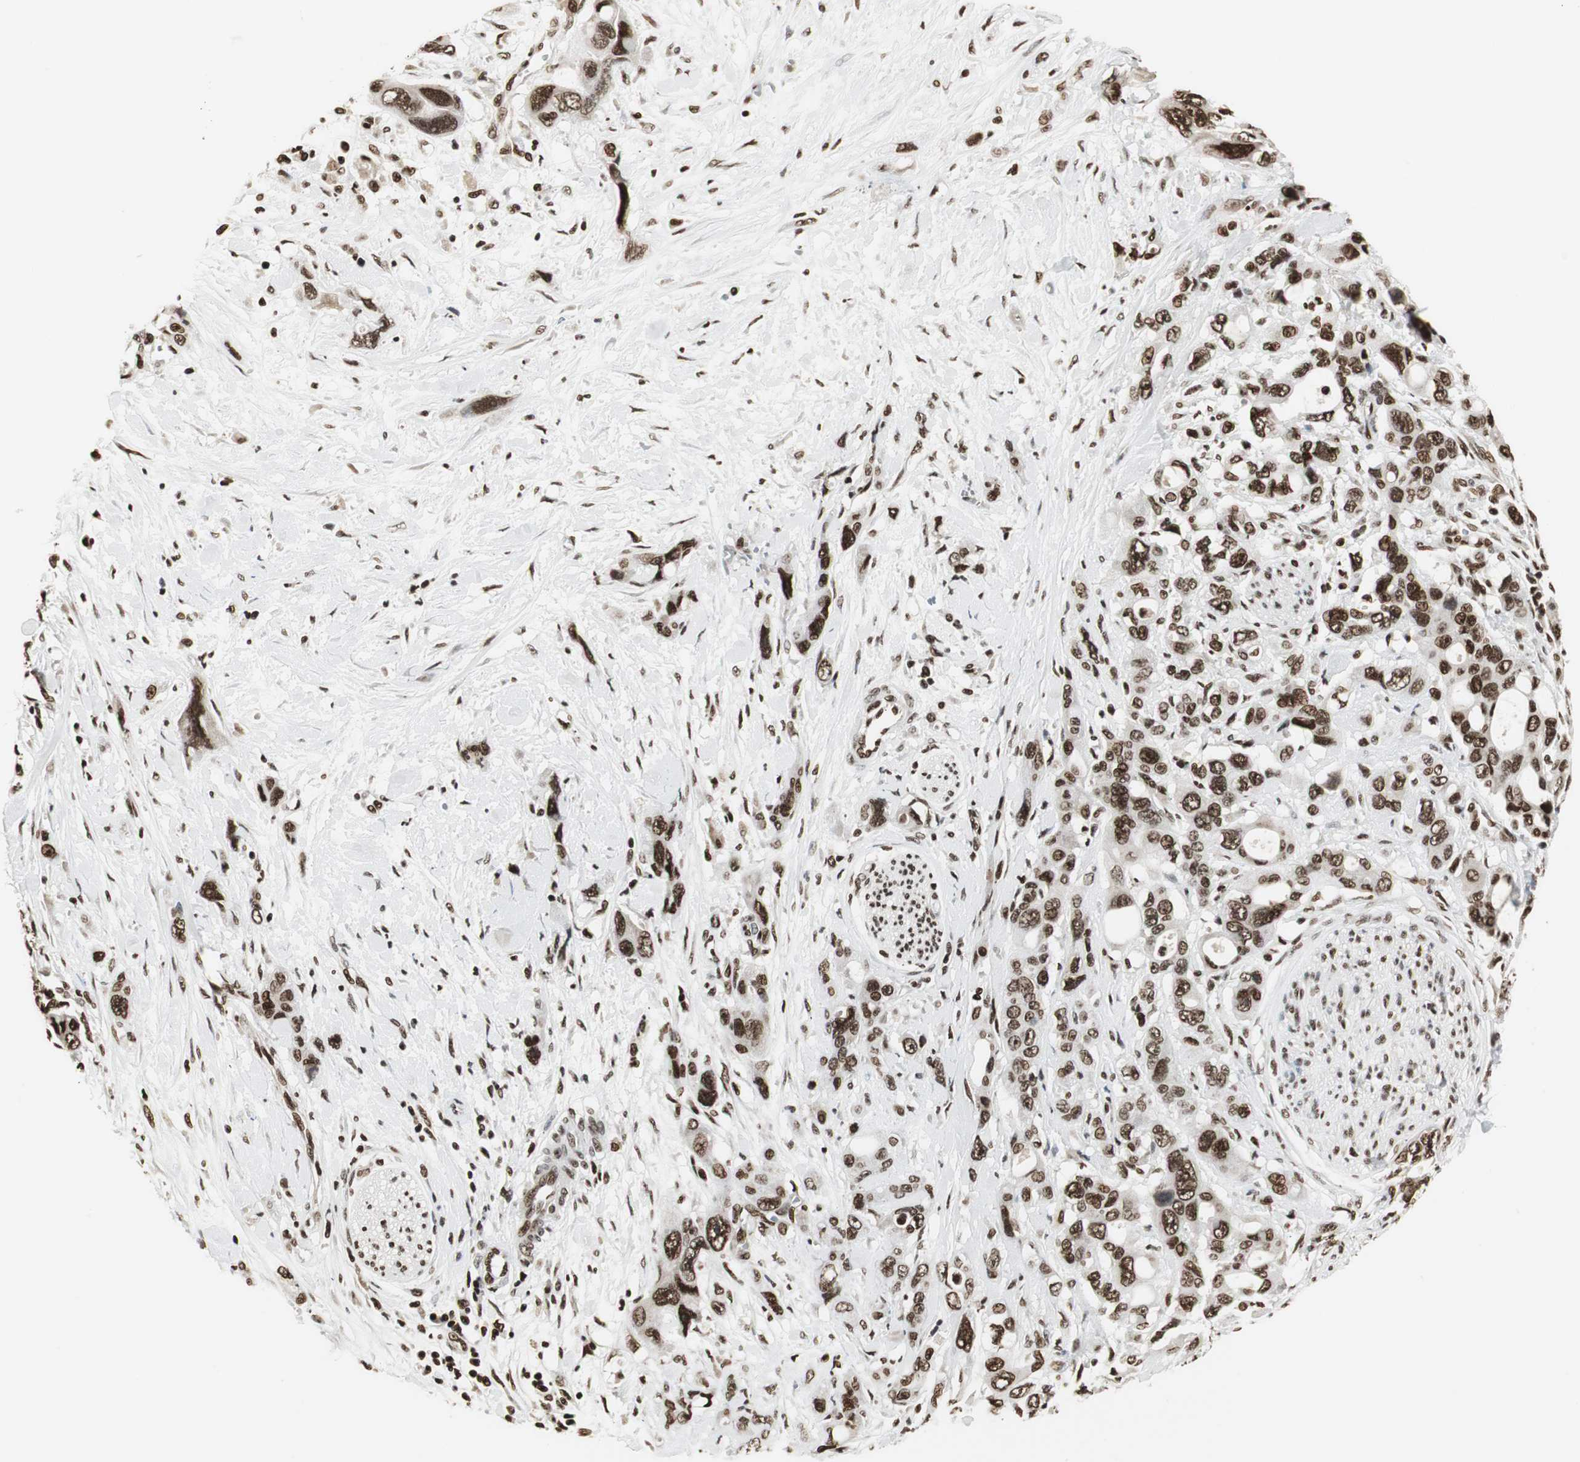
{"staining": {"intensity": "strong", "quantity": ">75%", "location": "nuclear"}, "tissue": "pancreatic cancer", "cell_type": "Tumor cells", "image_type": "cancer", "snomed": [{"axis": "morphology", "description": "Adenocarcinoma, NOS"}, {"axis": "topography", "description": "Pancreas"}], "caption": "There is high levels of strong nuclear expression in tumor cells of pancreatic cancer, as demonstrated by immunohistochemical staining (brown color).", "gene": "PARN", "patient": {"sex": "male", "age": 46}}